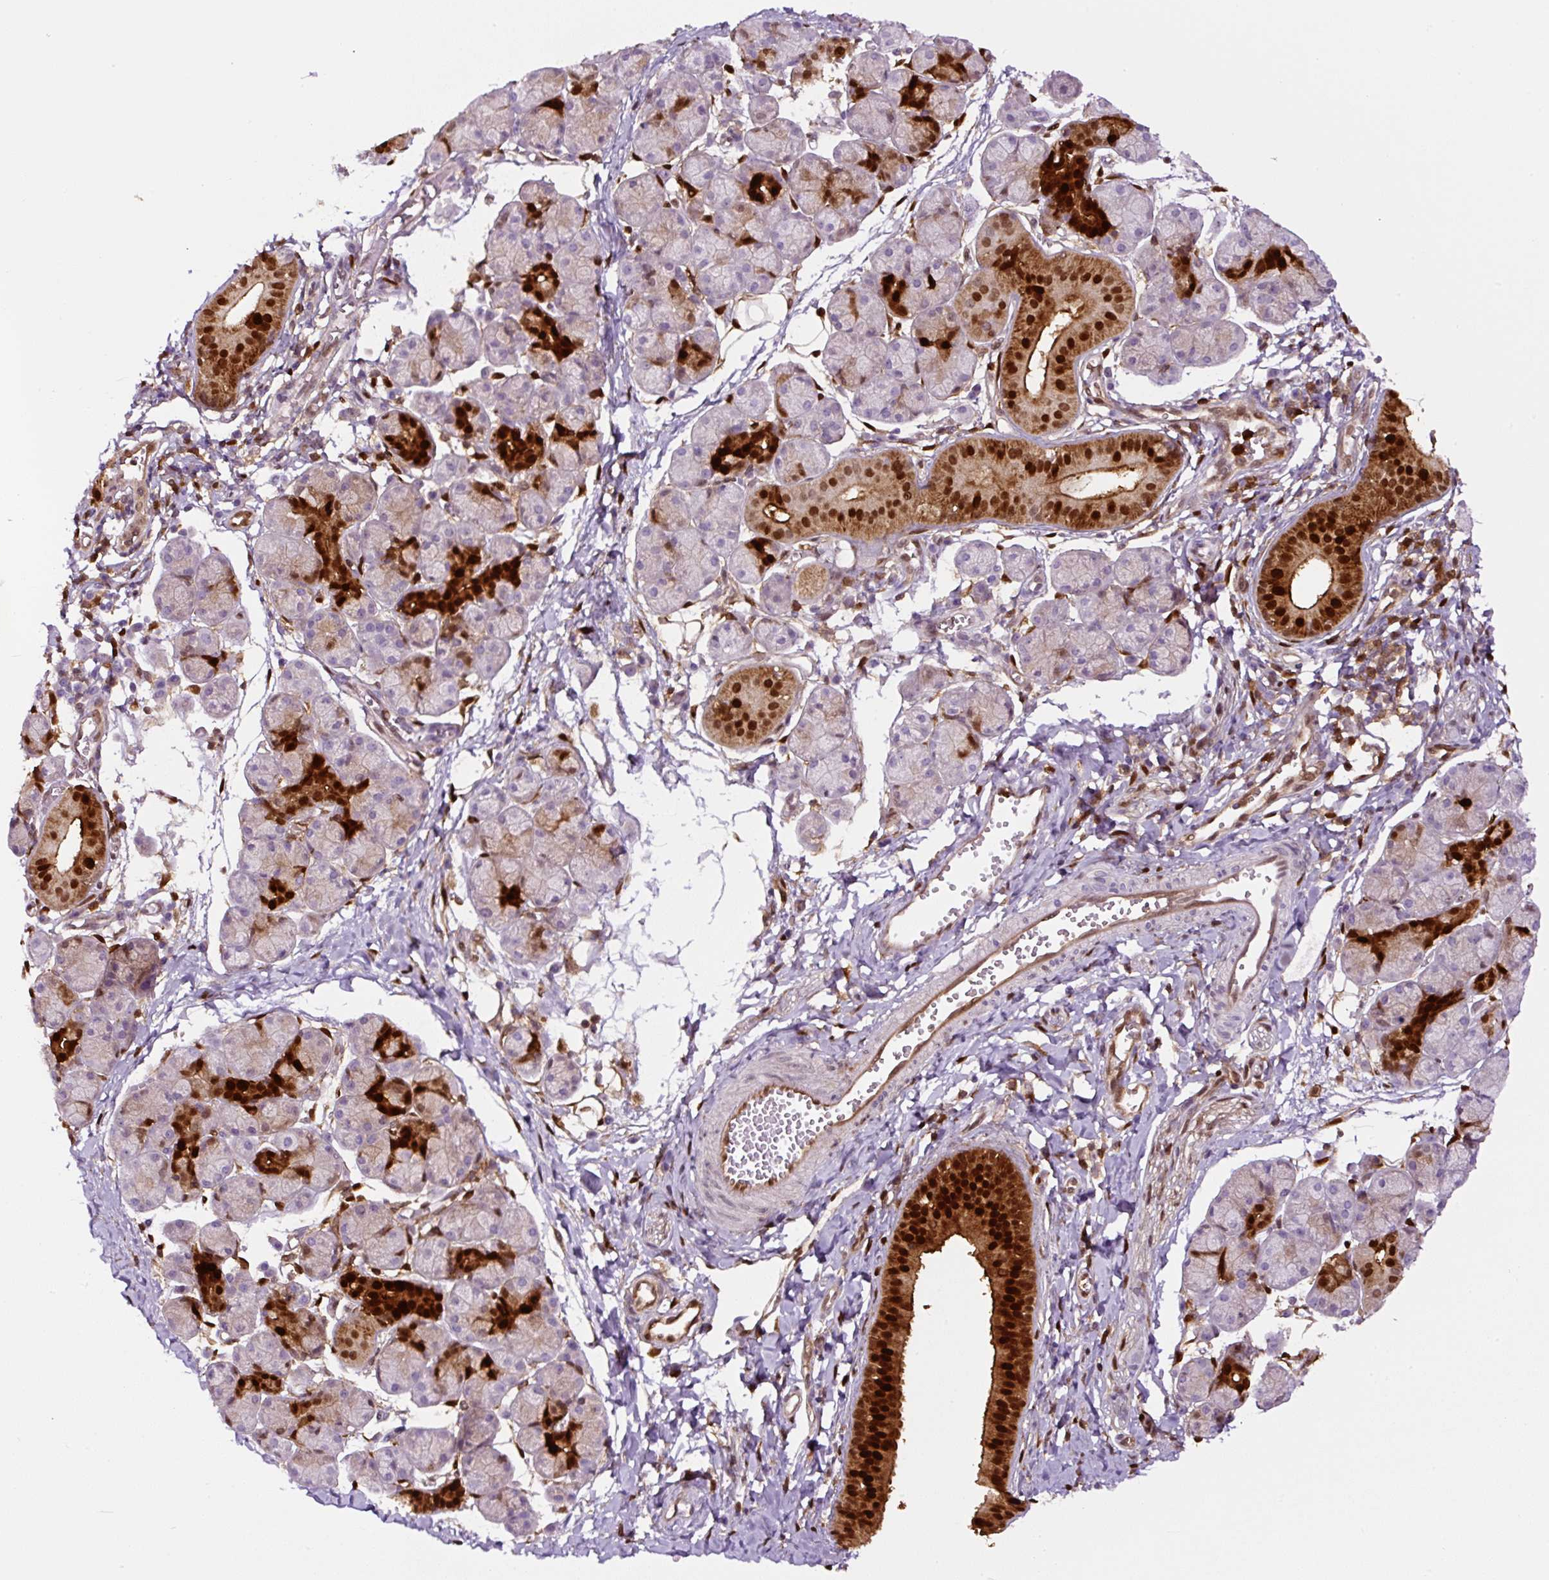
{"staining": {"intensity": "strong", "quantity": "<25%", "location": "cytoplasmic/membranous,nuclear"}, "tissue": "salivary gland", "cell_type": "Glandular cells", "image_type": "normal", "snomed": [{"axis": "morphology", "description": "Normal tissue, NOS"}, {"axis": "morphology", "description": "Inflammation, NOS"}, {"axis": "topography", "description": "Lymph node"}, {"axis": "topography", "description": "Salivary gland"}], "caption": "Immunohistochemical staining of unremarkable human salivary gland demonstrates medium levels of strong cytoplasmic/membranous,nuclear expression in approximately <25% of glandular cells. (DAB (3,3'-diaminobenzidine) = brown stain, brightfield microscopy at high magnification).", "gene": "ANXA1", "patient": {"sex": "male", "age": 3}}